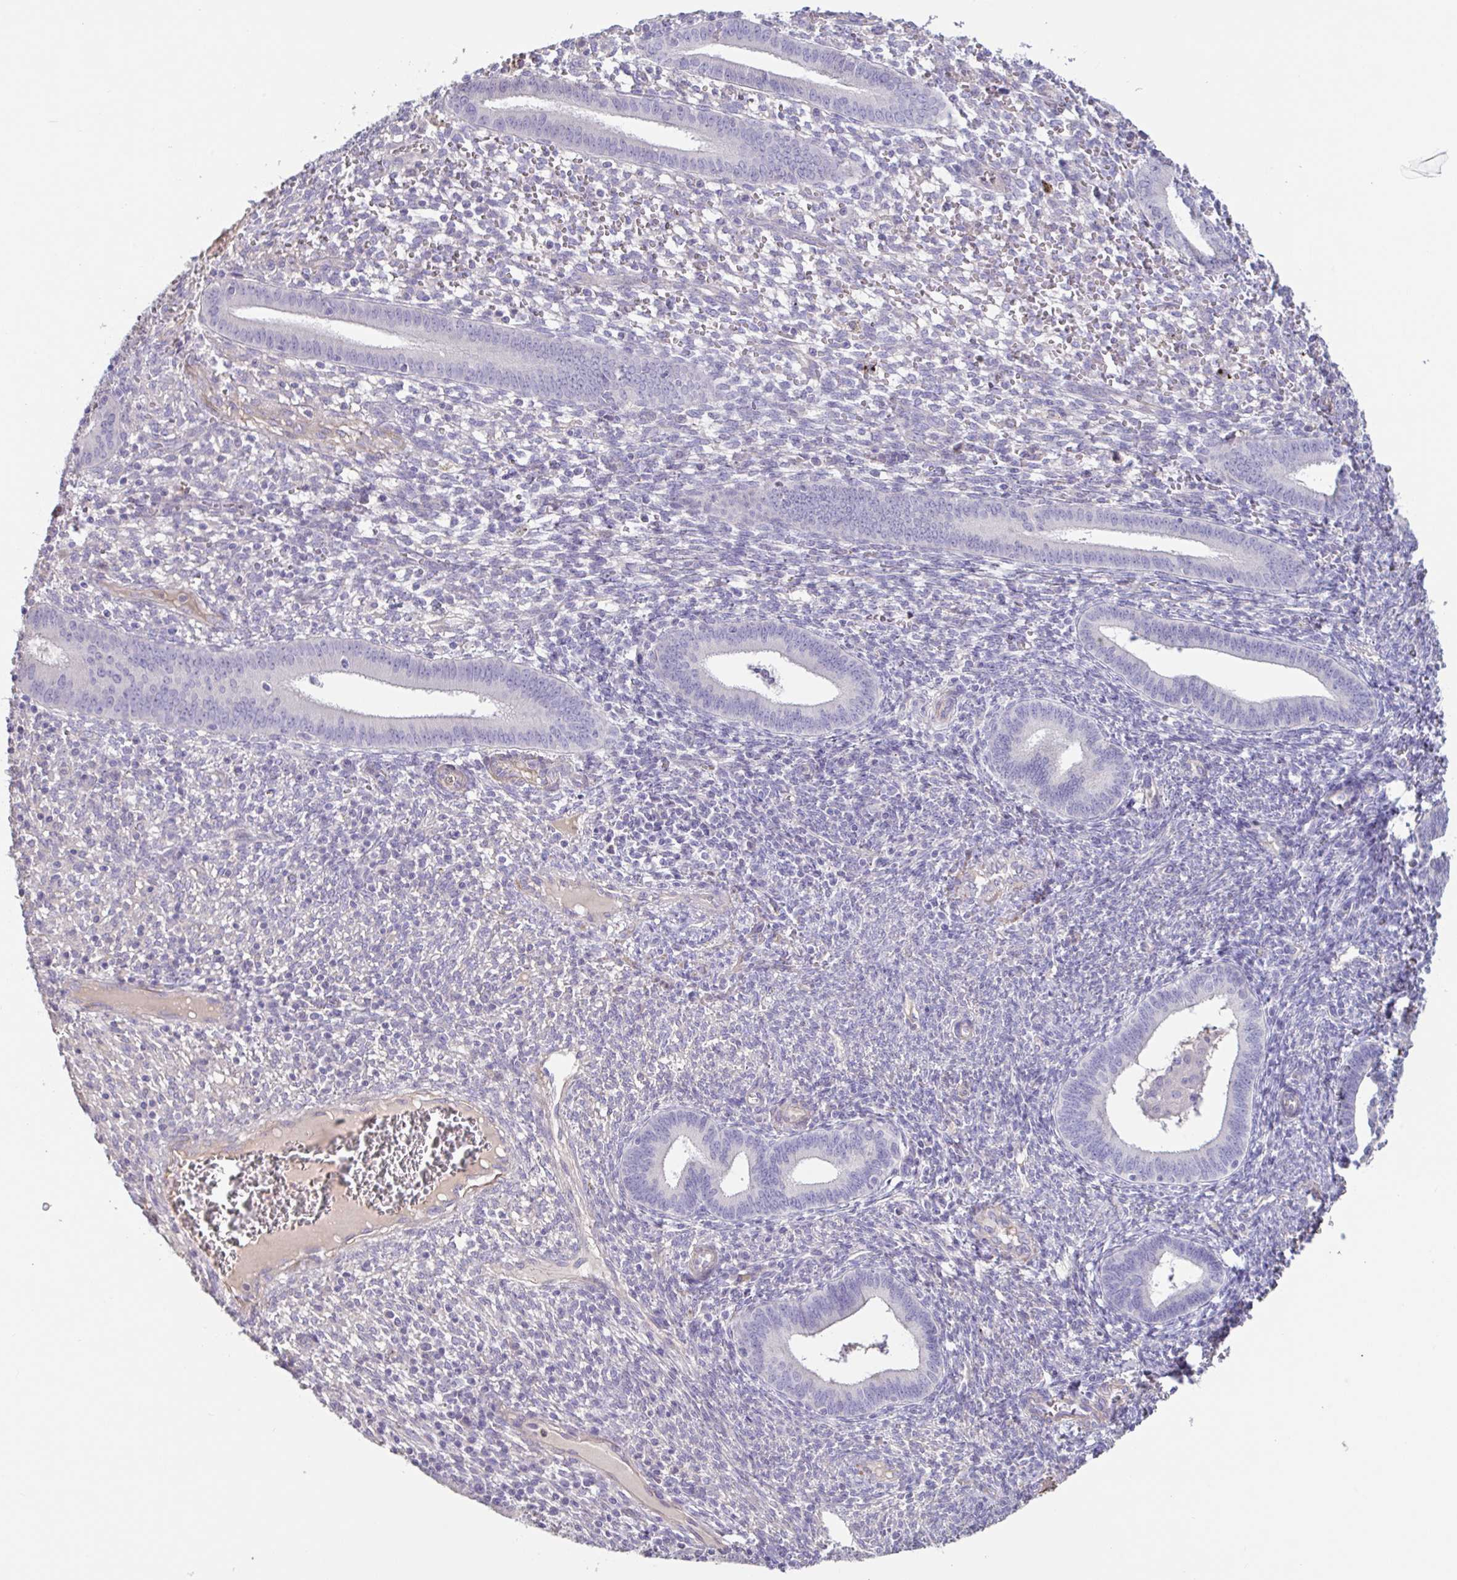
{"staining": {"intensity": "negative", "quantity": "none", "location": "none"}, "tissue": "endometrium", "cell_type": "Cells in endometrial stroma", "image_type": "normal", "snomed": [{"axis": "morphology", "description": "Normal tissue, NOS"}, {"axis": "topography", "description": "Endometrium"}], "caption": "A micrograph of endometrium stained for a protein demonstrates no brown staining in cells in endometrial stroma. The staining was performed using DAB to visualize the protein expression in brown, while the nuclei were stained in blue with hematoxylin (Magnification: 20x).", "gene": "PYGM", "patient": {"sex": "female", "age": 41}}